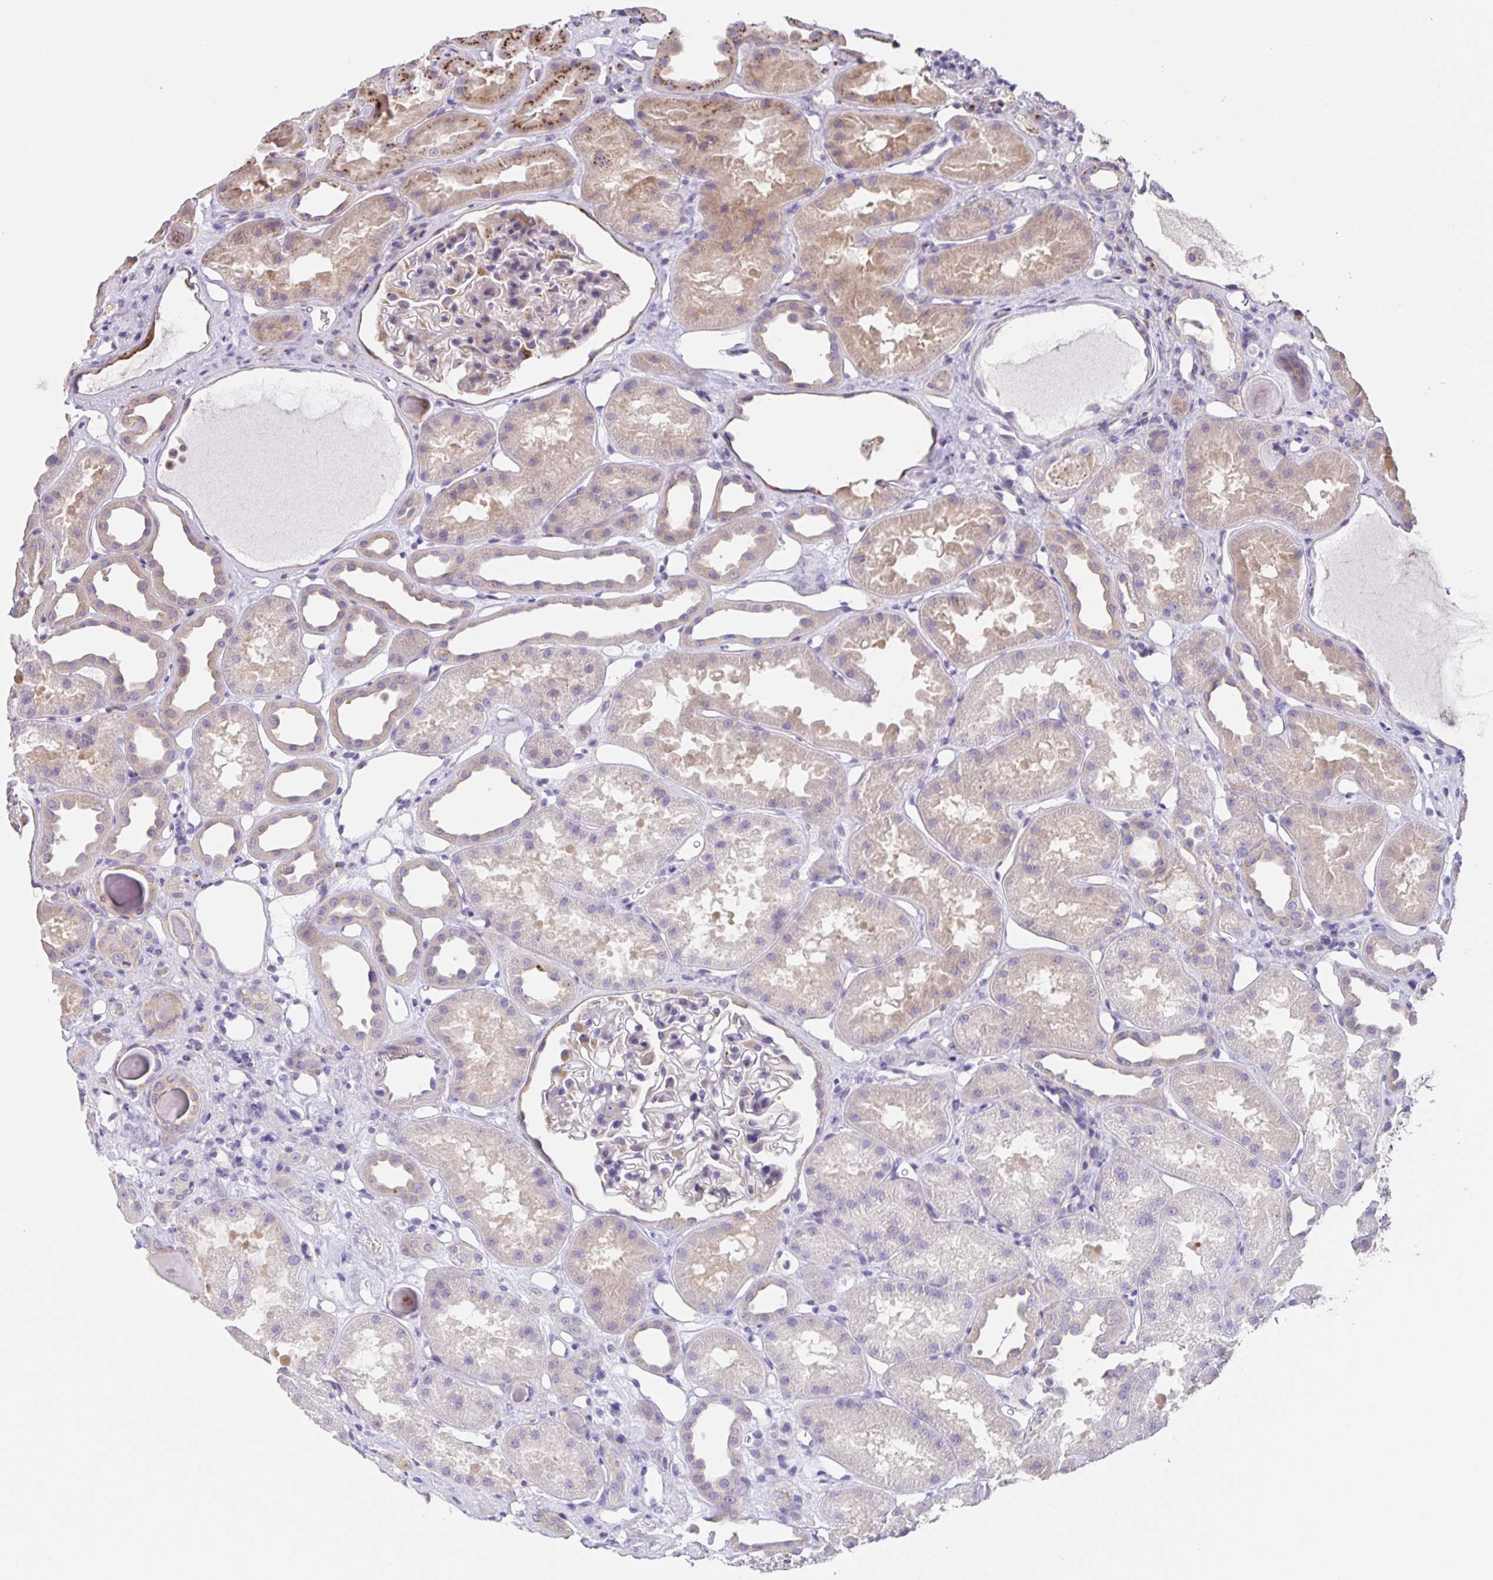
{"staining": {"intensity": "negative", "quantity": "none", "location": "none"}, "tissue": "kidney", "cell_type": "Cells in glomeruli", "image_type": "normal", "snomed": [{"axis": "morphology", "description": "Normal tissue, NOS"}, {"axis": "topography", "description": "Kidney"}], "caption": "An IHC micrograph of normal kidney is shown. There is no staining in cells in glomeruli of kidney. (DAB (3,3'-diaminobenzidine) immunohistochemistry, high magnification).", "gene": "PRR36", "patient": {"sex": "male", "age": 61}}